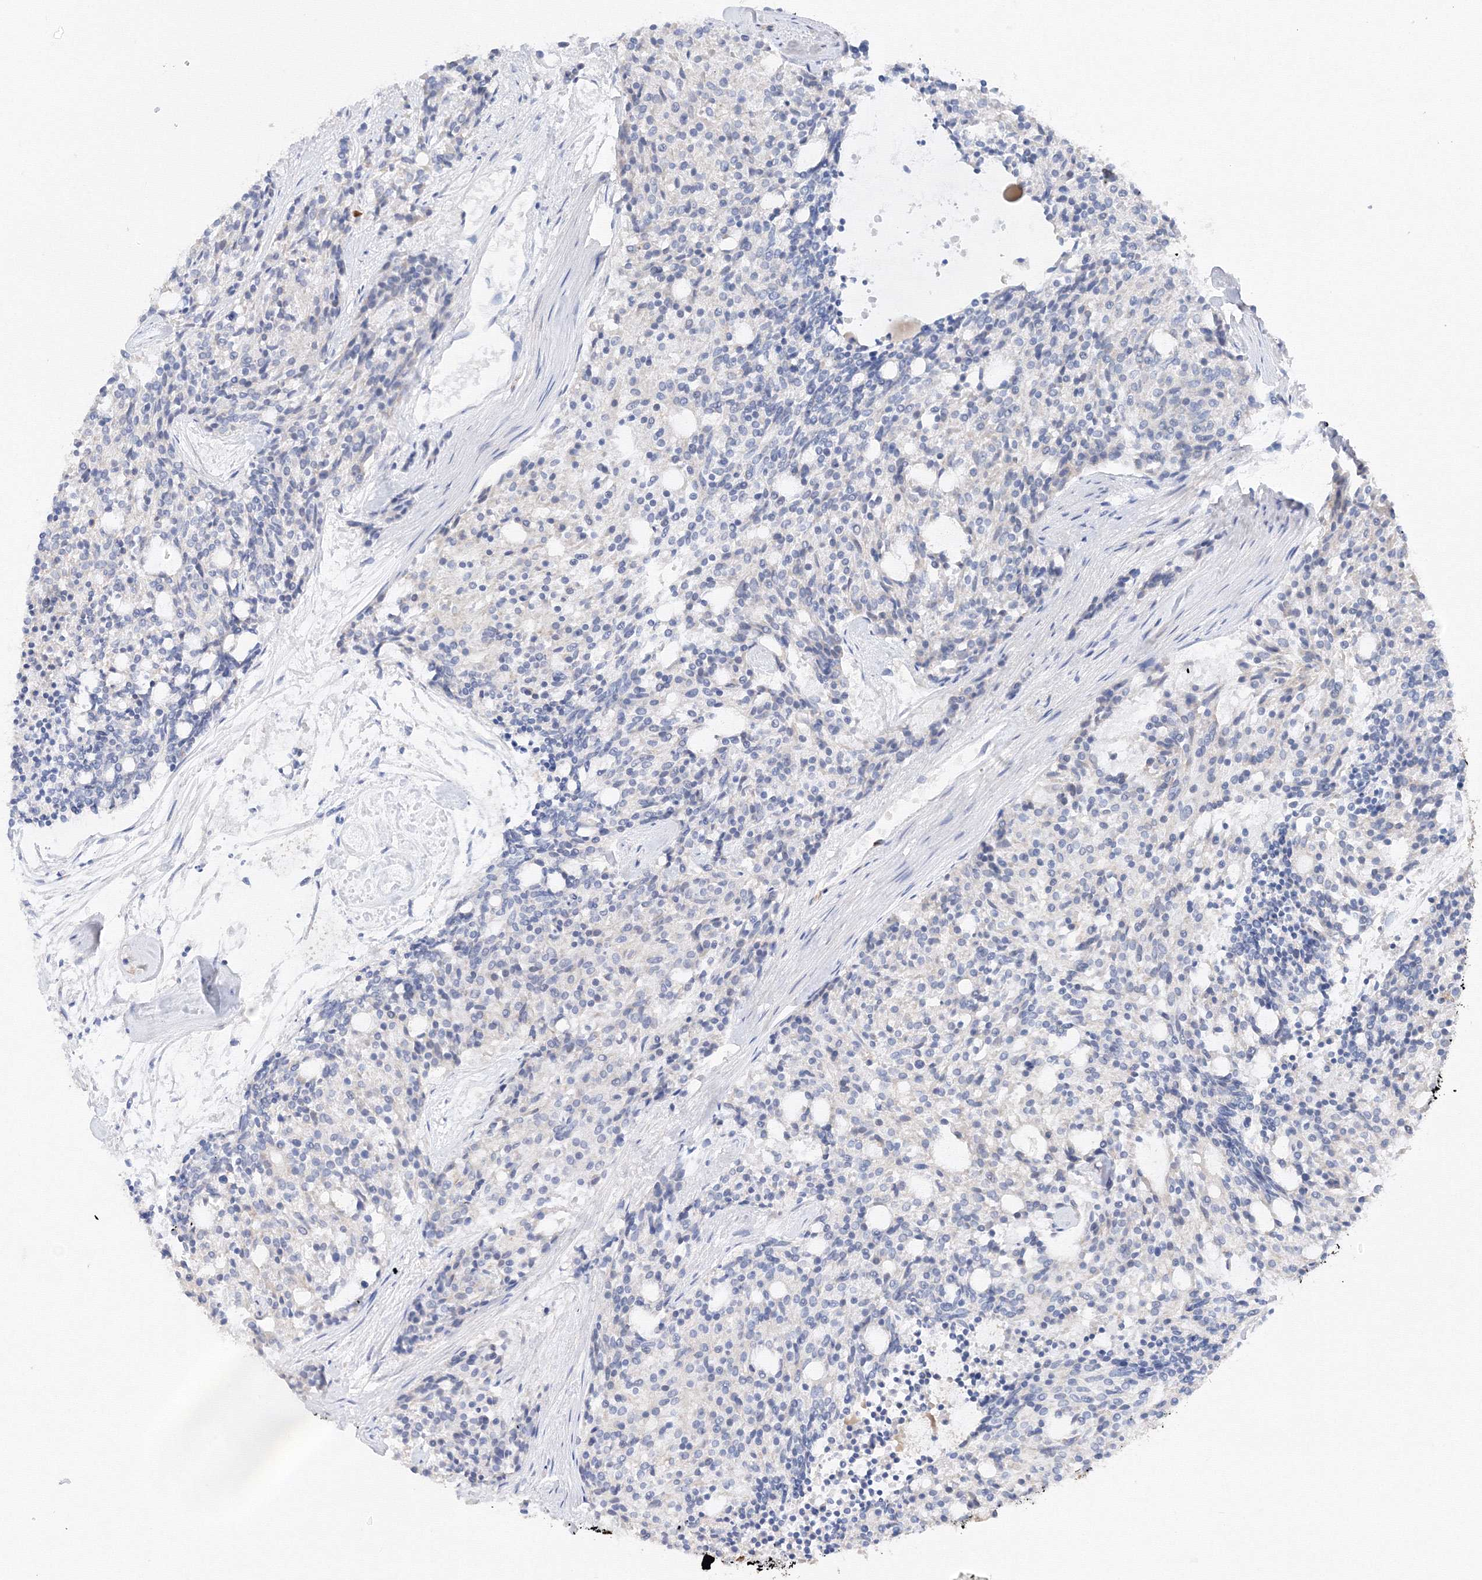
{"staining": {"intensity": "negative", "quantity": "none", "location": "none"}, "tissue": "carcinoid", "cell_type": "Tumor cells", "image_type": "cancer", "snomed": [{"axis": "morphology", "description": "Carcinoid, malignant, NOS"}, {"axis": "topography", "description": "Pancreas"}], "caption": "IHC of human malignant carcinoid shows no staining in tumor cells.", "gene": "TAMM41", "patient": {"sex": "female", "age": 54}}